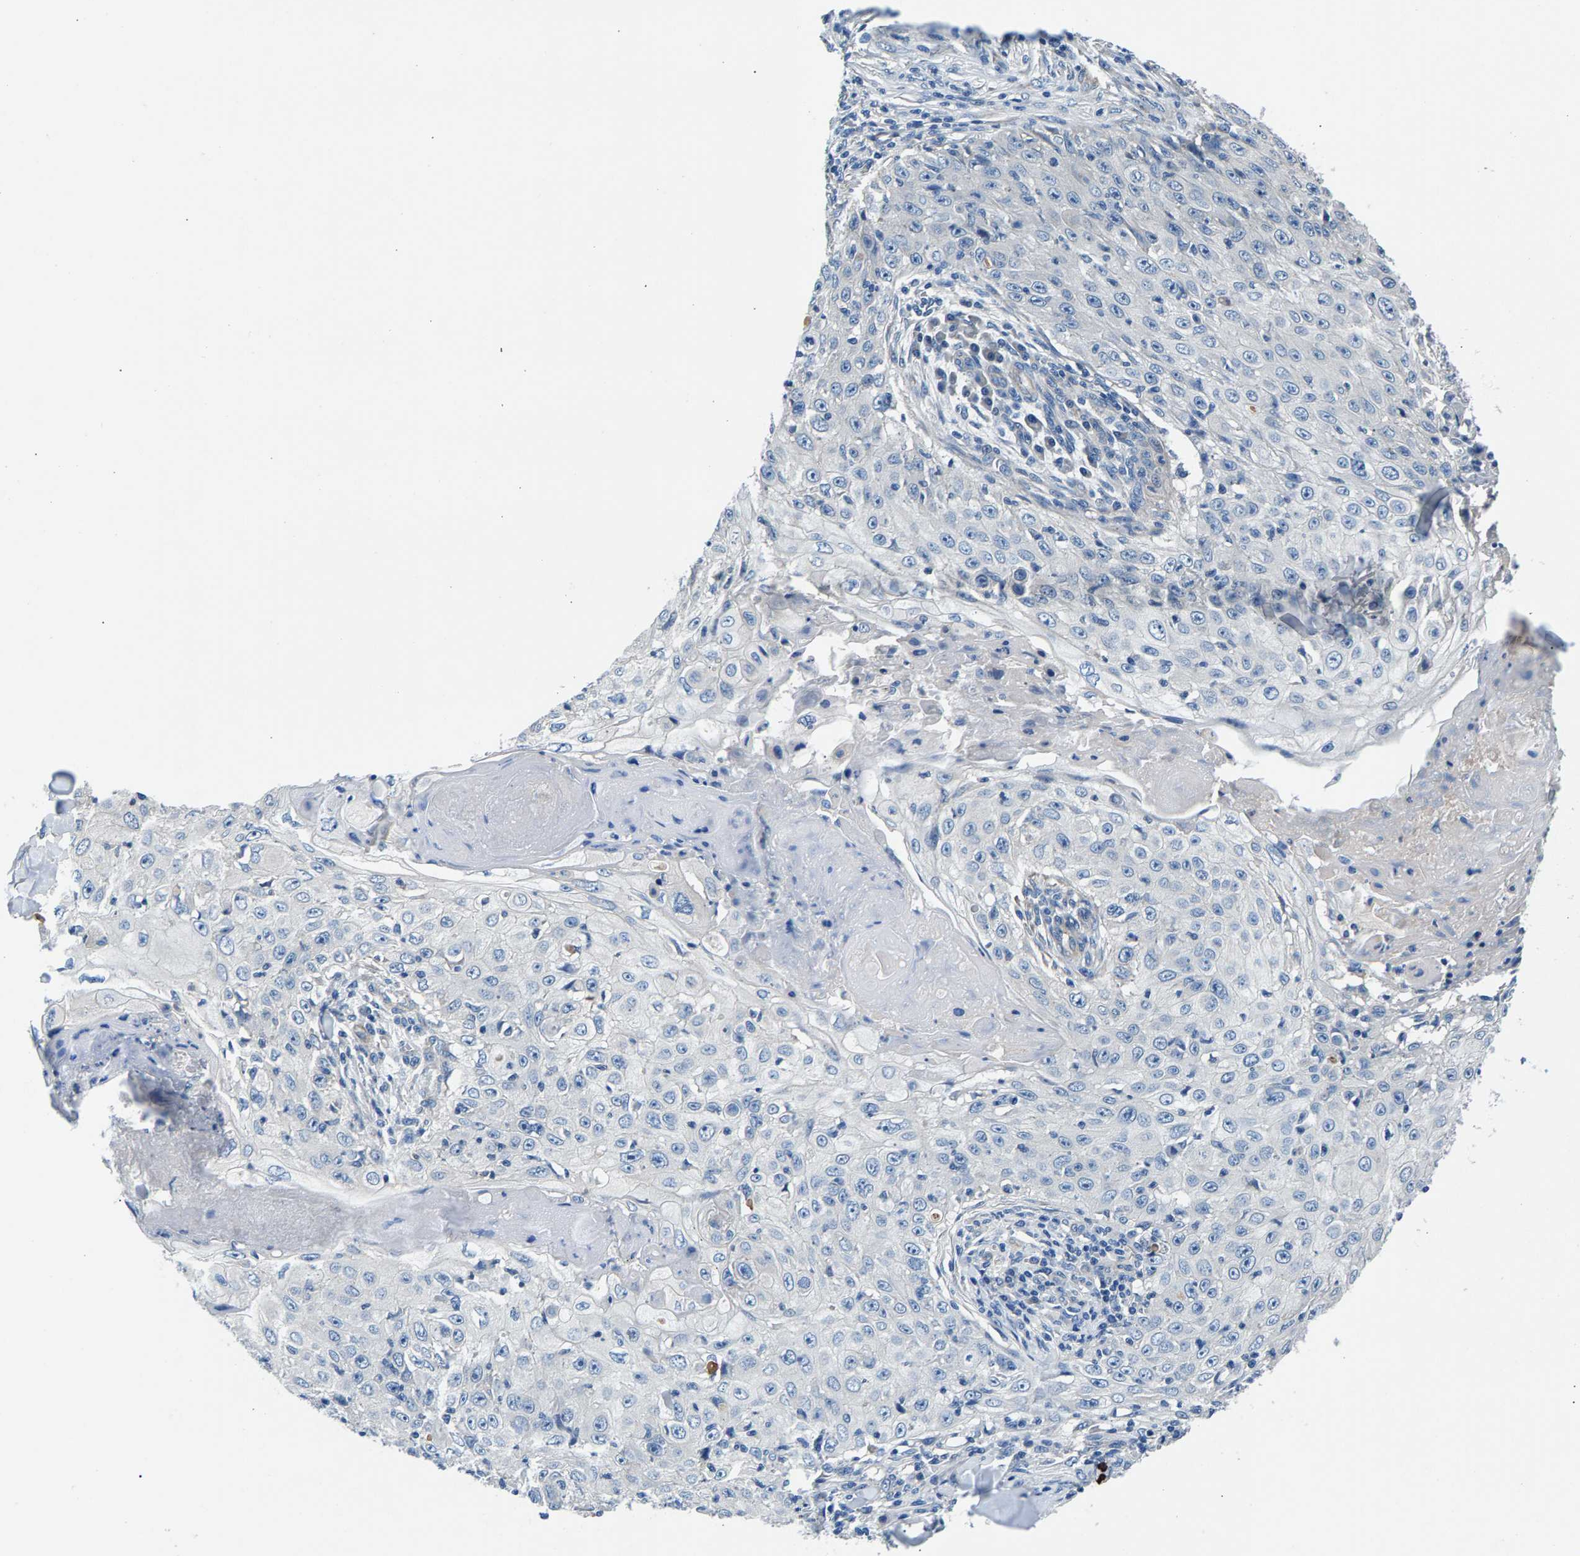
{"staining": {"intensity": "negative", "quantity": "none", "location": "none"}, "tissue": "skin cancer", "cell_type": "Tumor cells", "image_type": "cancer", "snomed": [{"axis": "morphology", "description": "Squamous cell carcinoma, NOS"}, {"axis": "topography", "description": "Skin"}], "caption": "Immunohistochemistry photomicrograph of human skin cancer (squamous cell carcinoma) stained for a protein (brown), which demonstrates no expression in tumor cells.", "gene": "CDRT4", "patient": {"sex": "male", "age": 86}}